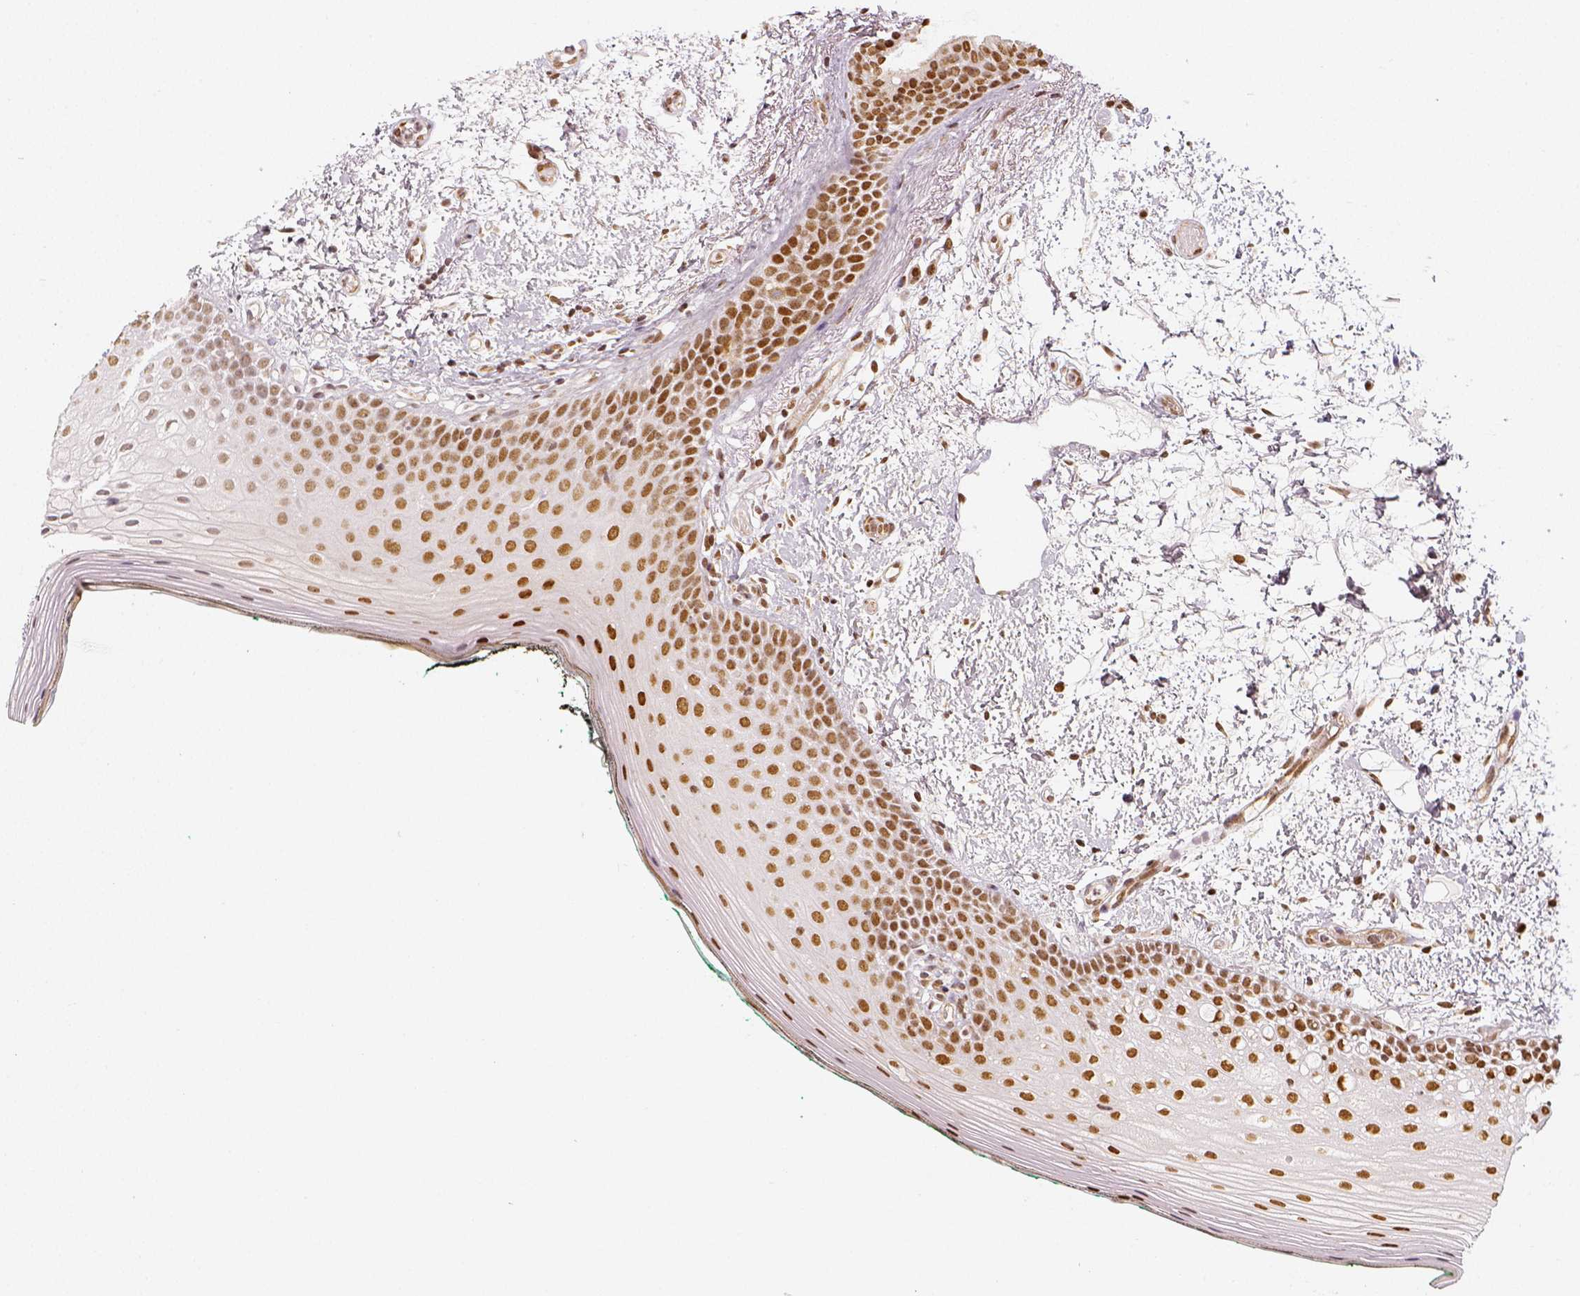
{"staining": {"intensity": "moderate", "quantity": ">75%", "location": "nuclear"}, "tissue": "oral mucosa", "cell_type": "Squamous epithelial cells", "image_type": "normal", "snomed": [{"axis": "morphology", "description": "Normal tissue, NOS"}, {"axis": "topography", "description": "Oral tissue"}], "caption": "Immunohistochemistry image of unremarkable human oral mucosa stained for a protein (brown), which displays medium levels of moderate nuclear expression in about >75% of squamous epithelial cells.", "gene": "KDM5B", "patient": {"sex": "female", "age": 83}}